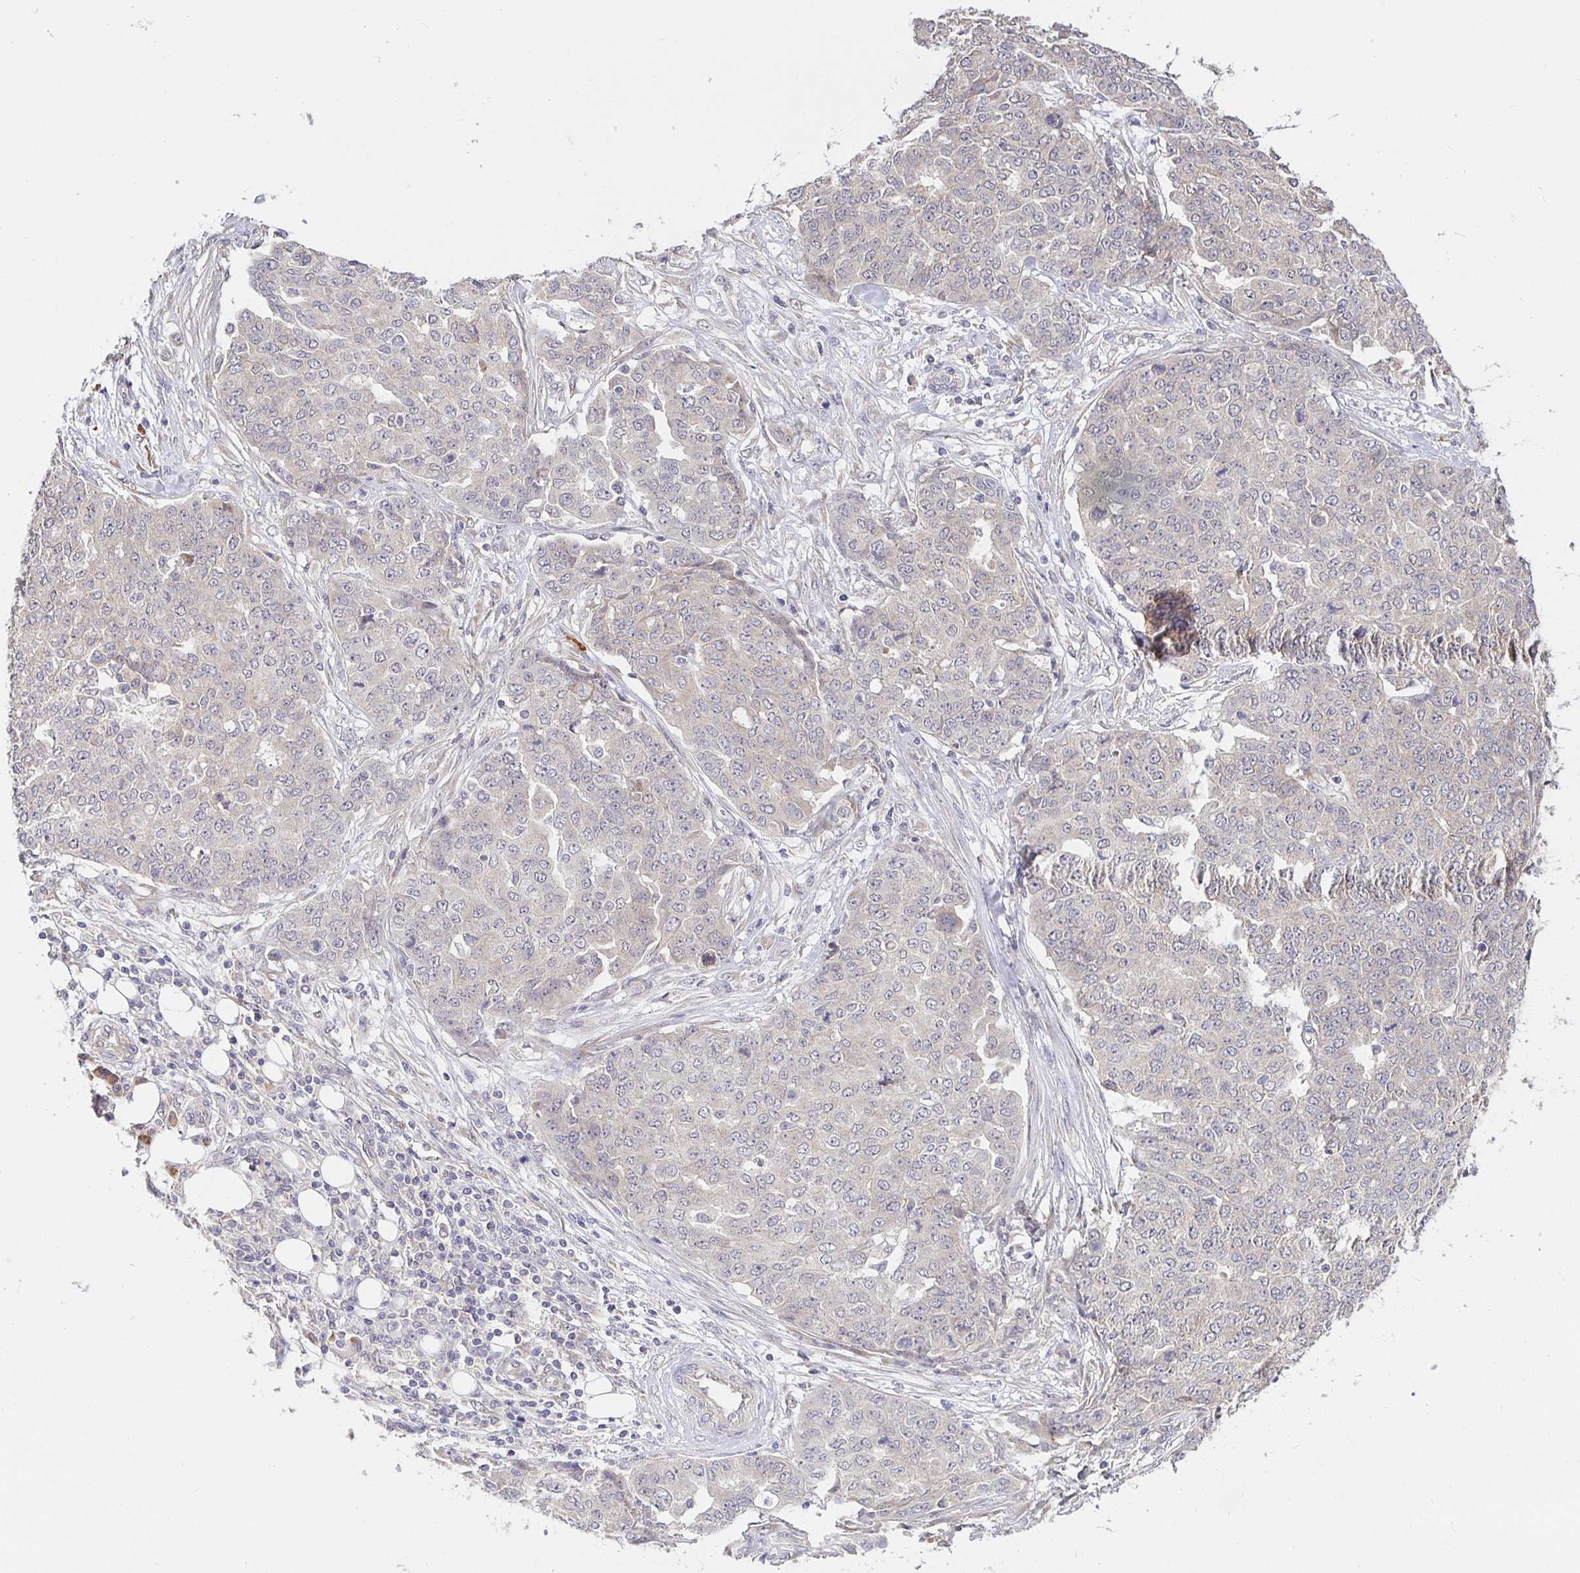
{"staining": {"intensity": "negative", "quantity": "none", "location": "none"}, "tissue": "ovarian cancer", "cell_type": "Tumor cells", "image_type": "cancer", "snomed": [{"axis": "morphology", "description": "Cystadenocarcinoma, serous, NOS"}, {"axis": "topography", "description": "Soft tissue"}, {"axis": "topography", "description": "Ovary"}], "caption": "Immunohistochemical staining of serous cystadenocarcinoma (ovarian) demonstrates no significant positivity in tumor cells.", "gene": "ZDHHC11", "patient": {"sex": "female", "age": 57}}